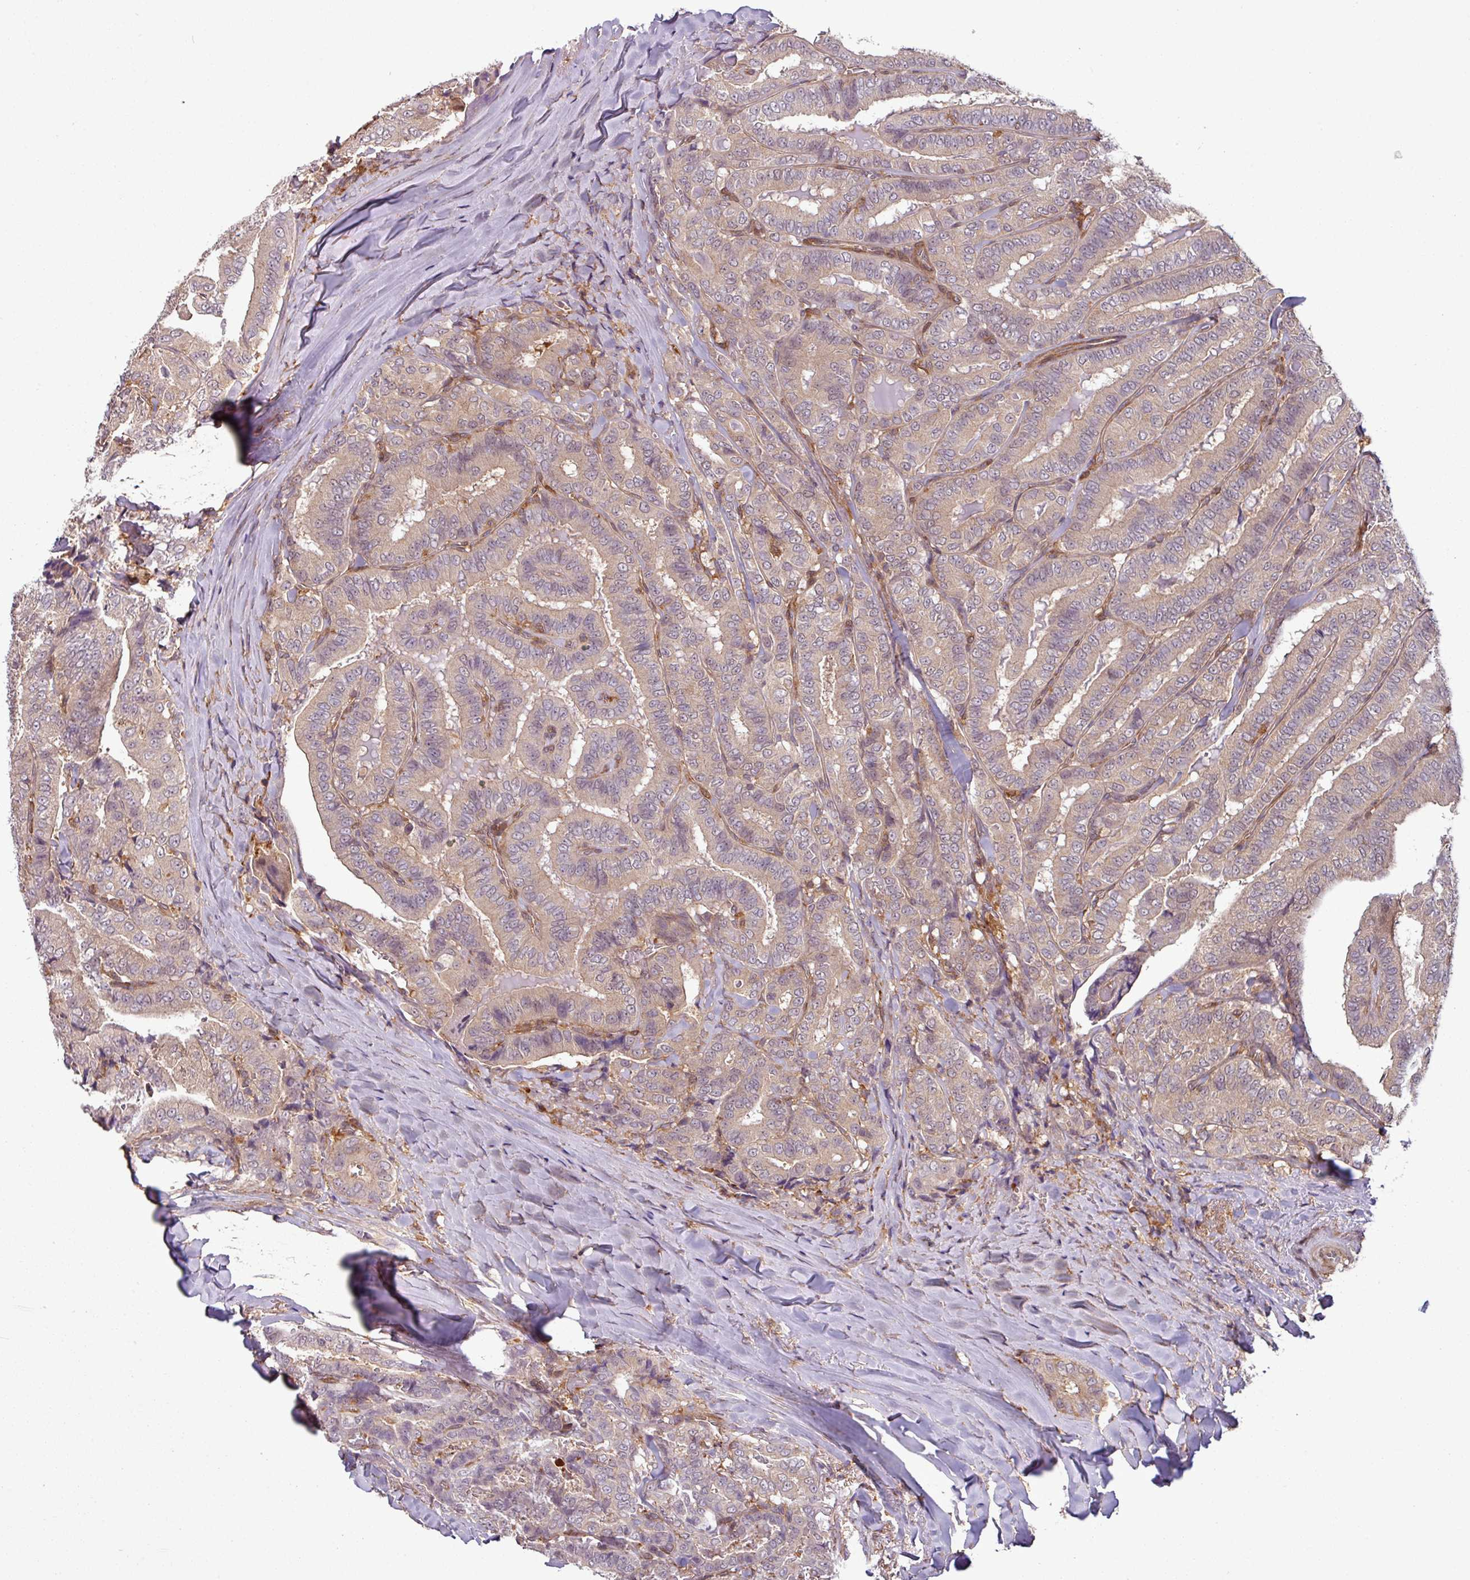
{"staining": {"intensity": "negative", "quantity": "none", "location": "none"}, "tissue": "thyroid cancer", "cell_type": "Tumor cells", "image_type": "cancer", "snomed": [{"axis": "morphology", "description": "Papillary adenocarcinoma, NOS"}, {"axis": "topography", "description": "Thyroid gland"}], "caption": "A photomicrograph of human thyroid cancer (papillary adenocarcinoma) is negative for staining in tumor cells. (Immunohistochemistry (ihc), brightfield microscopy, high magnification).", "gene": "SH3BGRL", "patient": {"sex": "male", "age": 61}}